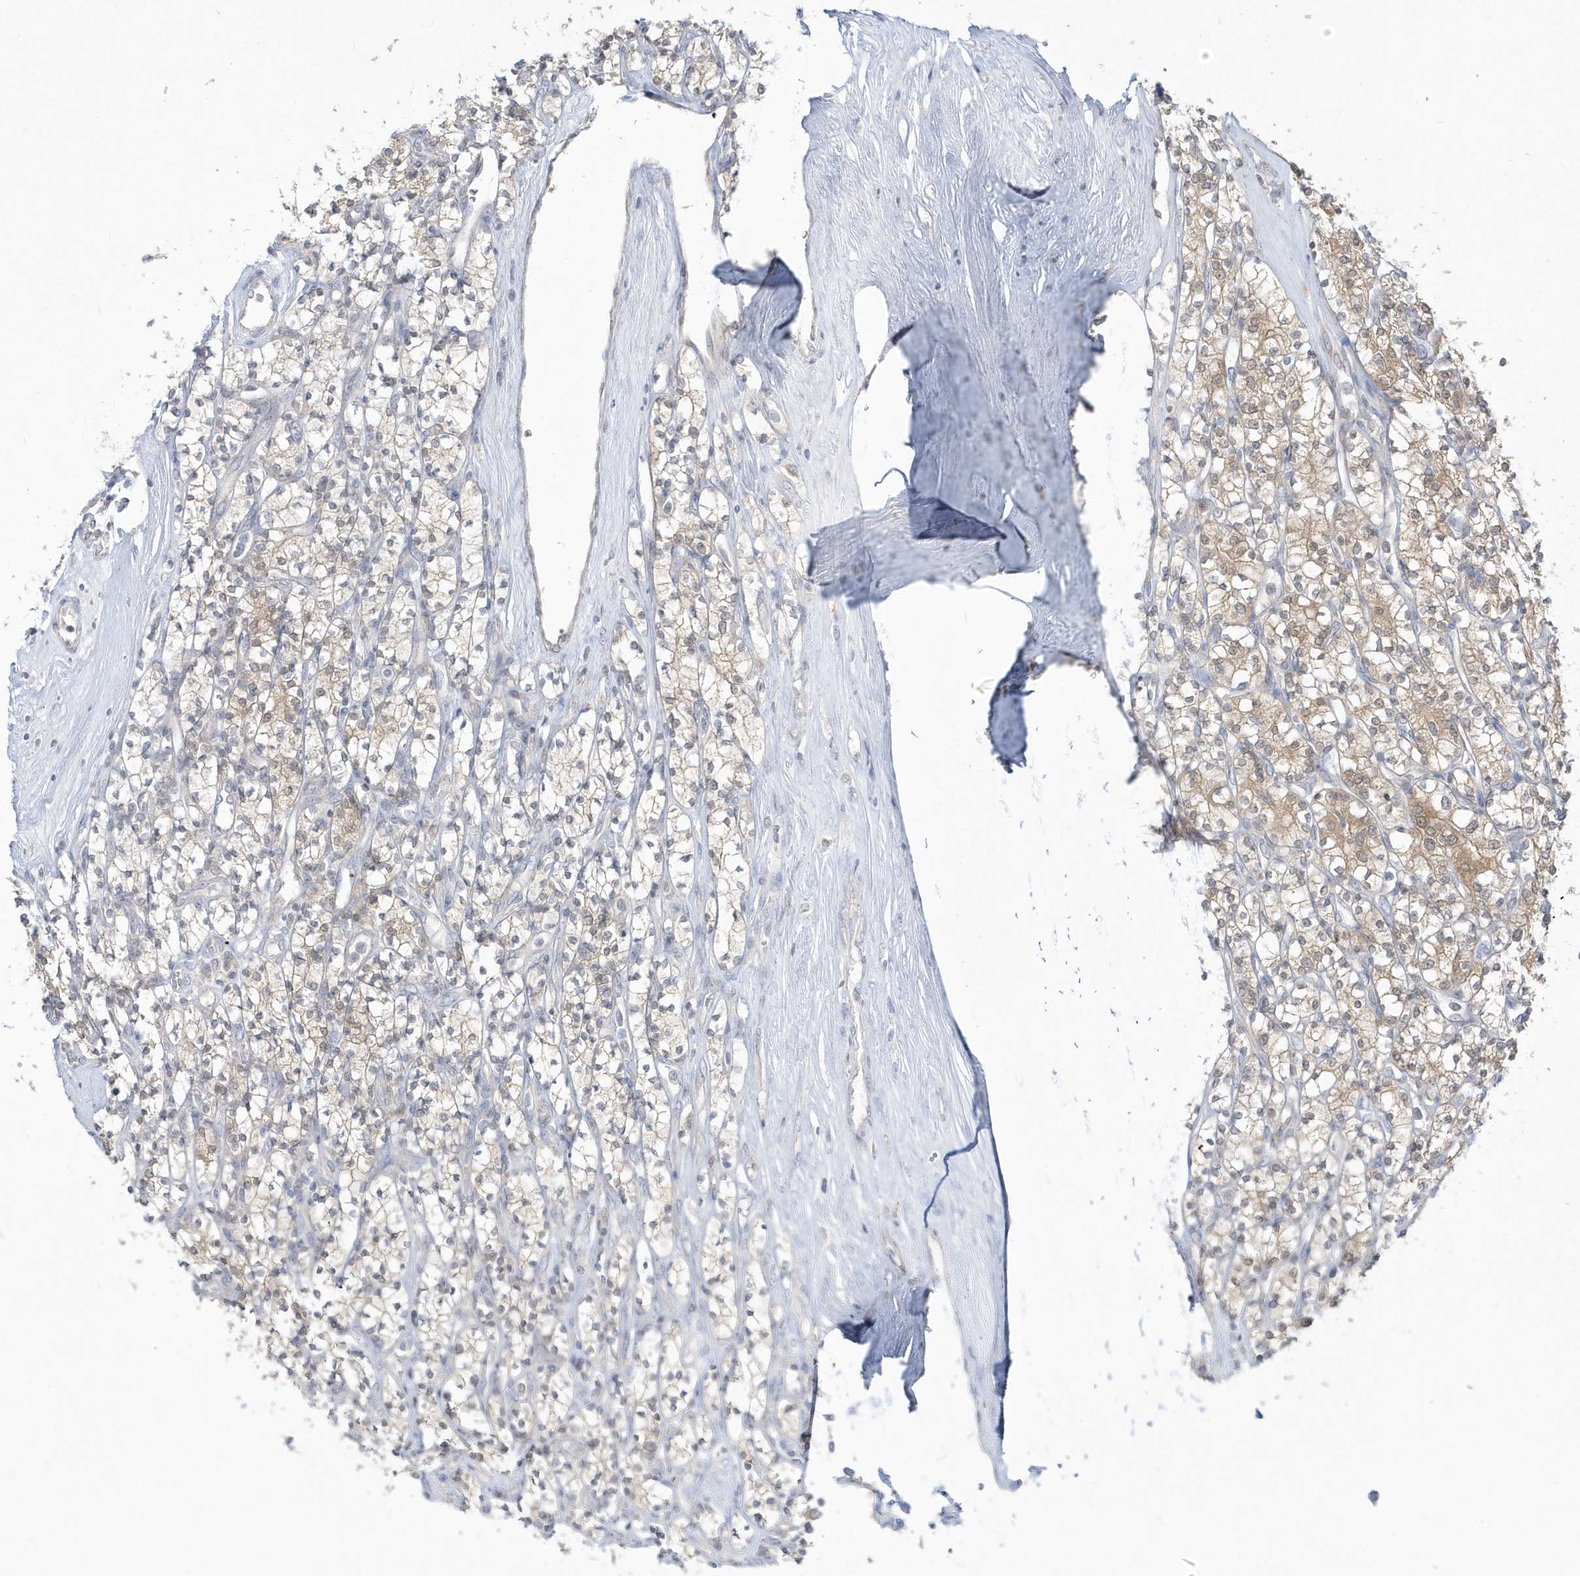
{"staining": {"intensity": "weak", "quantity": "25%-75%", "location": "cytoplasmic/membranous"}, "tissue": "renal cancer", "cell_type": "Tumor cells", "image_type": "cancer", "snomed": [{"axis": "morphology", "description": "Adenocarcinoma, NOS"}, {"axis": "topography", "description": "Kidney"}], "caption": "Immunohistochemical staining of renal cancer reveals weak cytoplasmic/membranous protein positivity in about 25%-75% of tumor cells.", "gene": "PCBD1", "patient": {"sex": "male", "age": 77}}